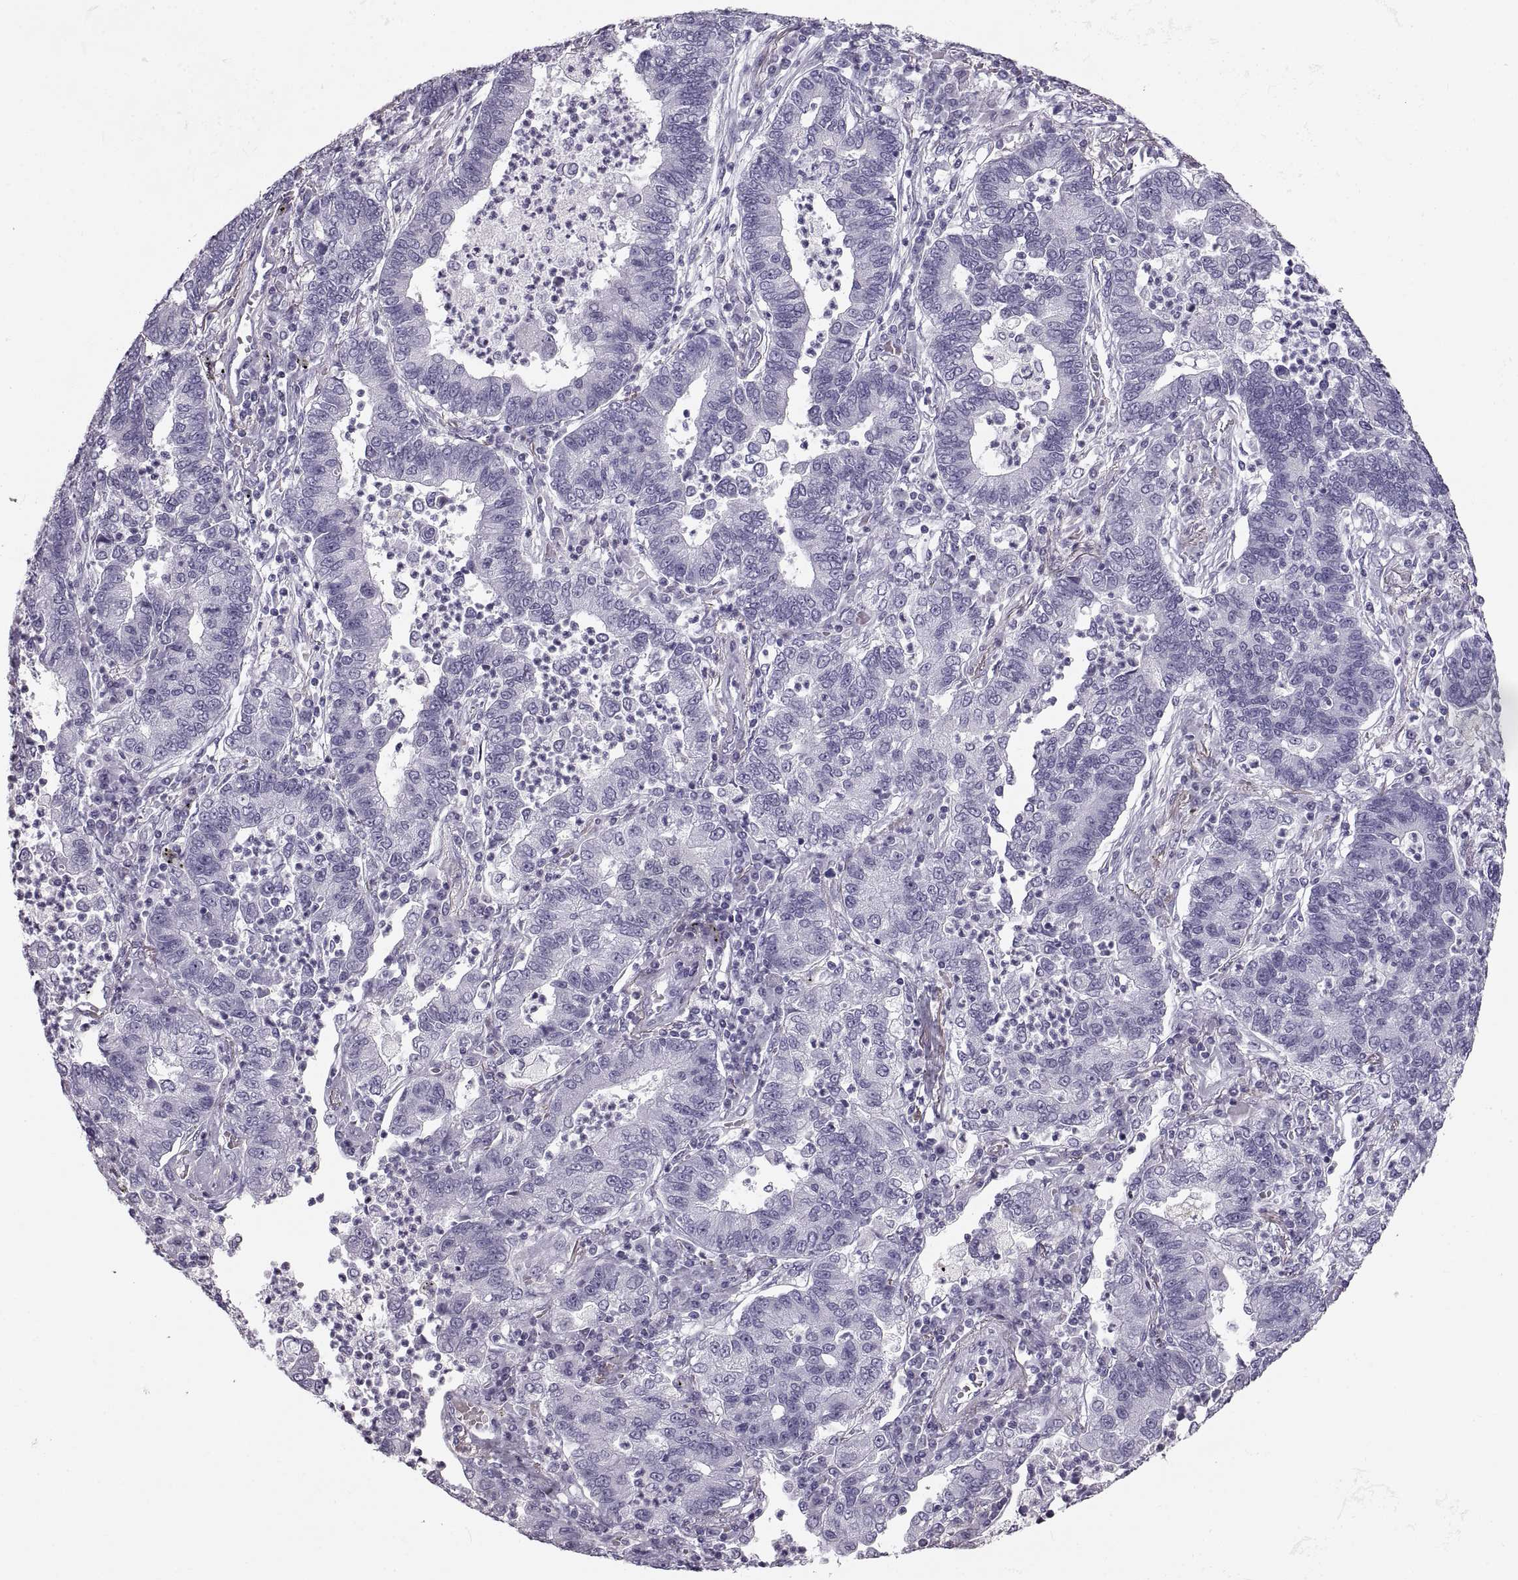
{"staining": {"intensity": "negative", "quantity": "none", "location": "none"}, "tissue": "lung cancer", "cell_type": "Tumor cells", "image_type": "cancer", "snomed": [{"axis": "morphology", "description": "Adenocarcinoma, NOS"}, {"axis": "topography", "description": "Lung"}], "caption": "Human adenocarcinoma (lung) stained for a protein using immunohistochemistry displays no positivity in tumor cells.", "gene": "CRYAA", "patient": {"sex": "female", "age": 57}}